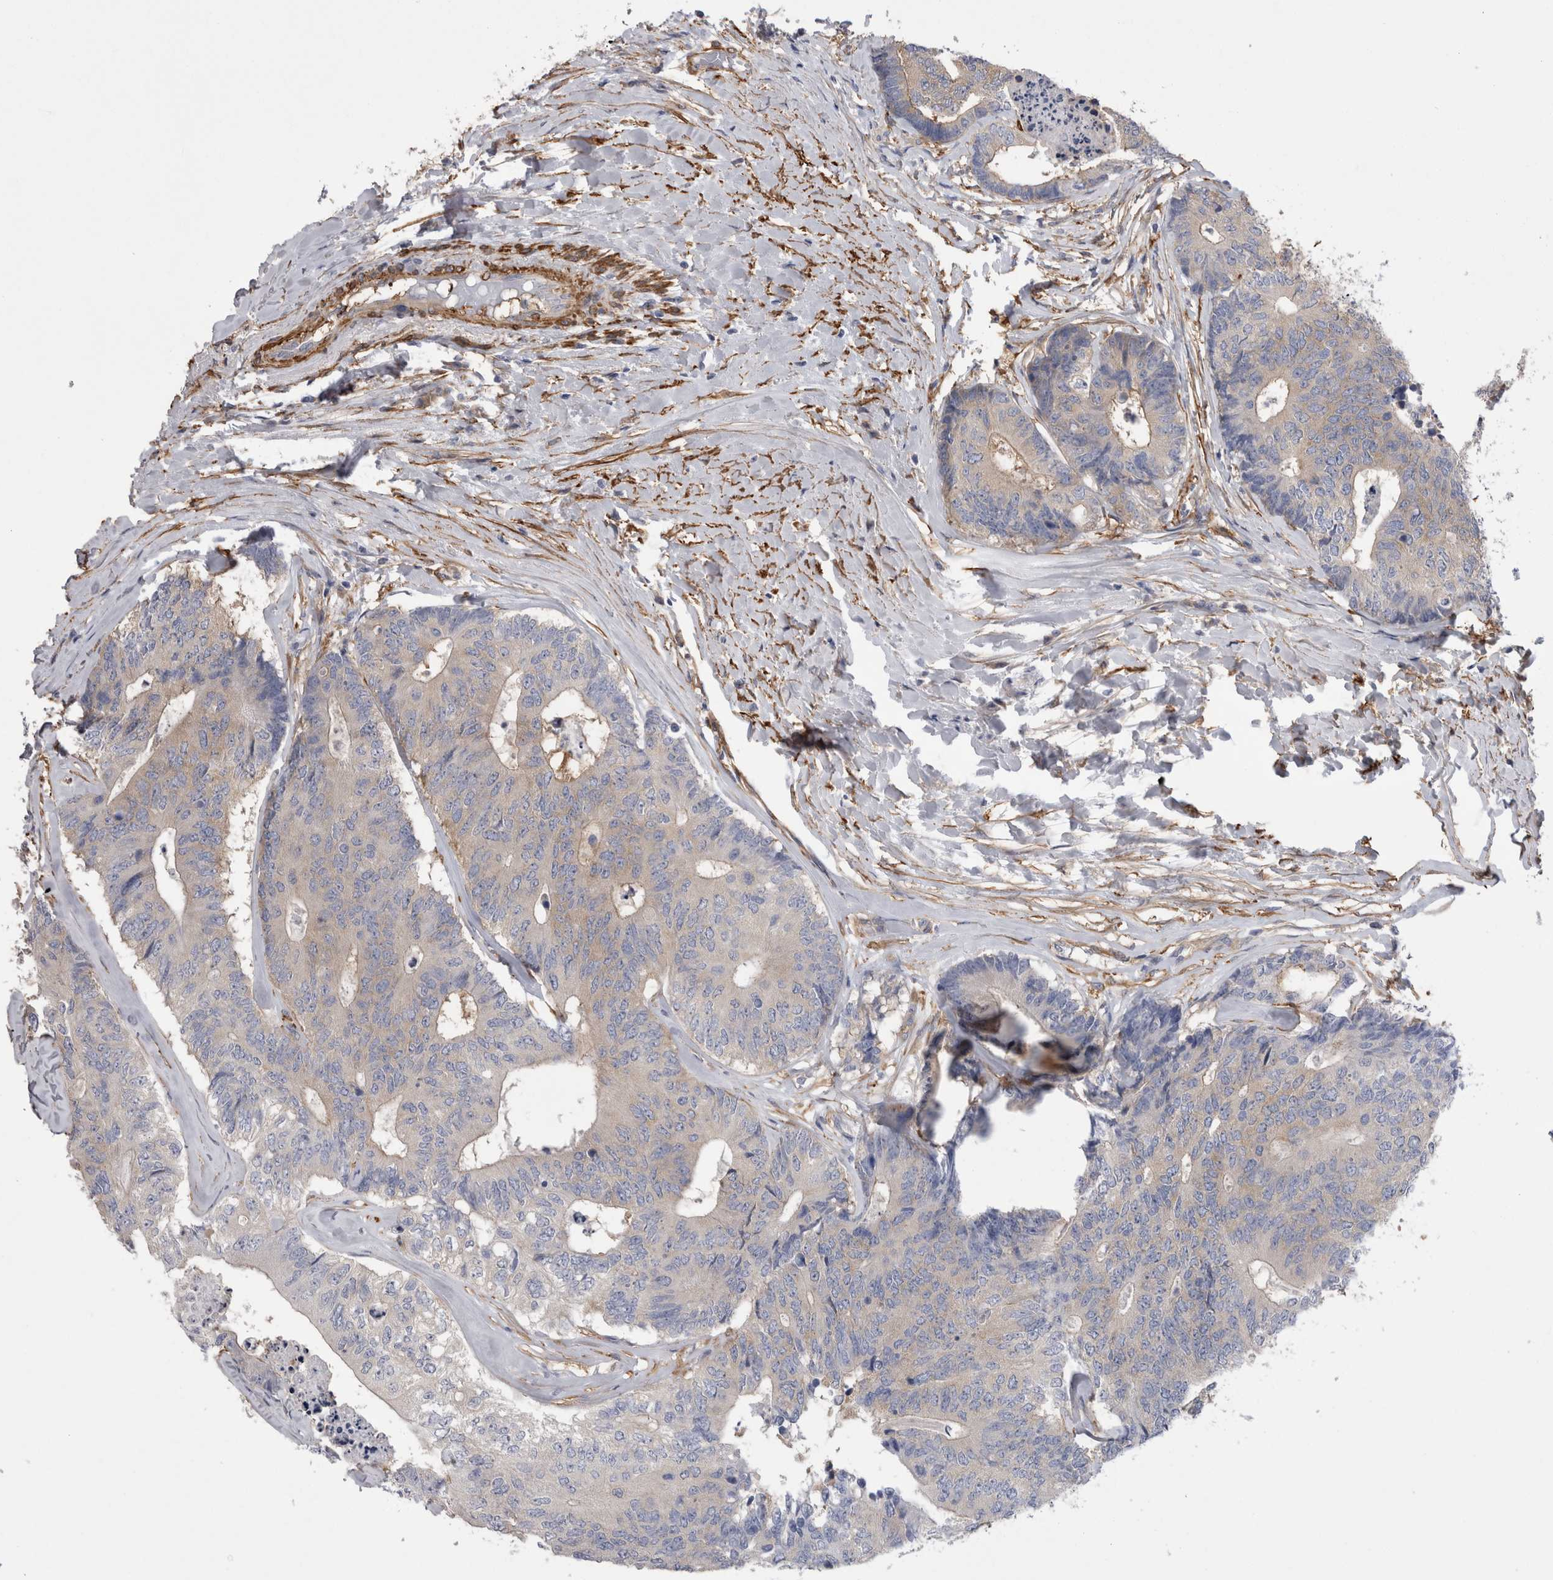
{"staining": {"intensity": "negative", "quantity": "none", "location": "none"}, "tissue": "colorectal cancer", "cell_type": "Tumor cells", "image_type": "cancer", "snomed": [{"axis": "morphology", "description": "Adenocarcinoma, NOS"}, {"axis": "topography", "description": "Colon"}], "caption": "High power microscopy image of an IHC histopathology image of colorectal adenocarcinoma, revealing no significant expression in tumor cells.", "gene": "EPRS1", "patient": {"sex": "female", "age": 67}}